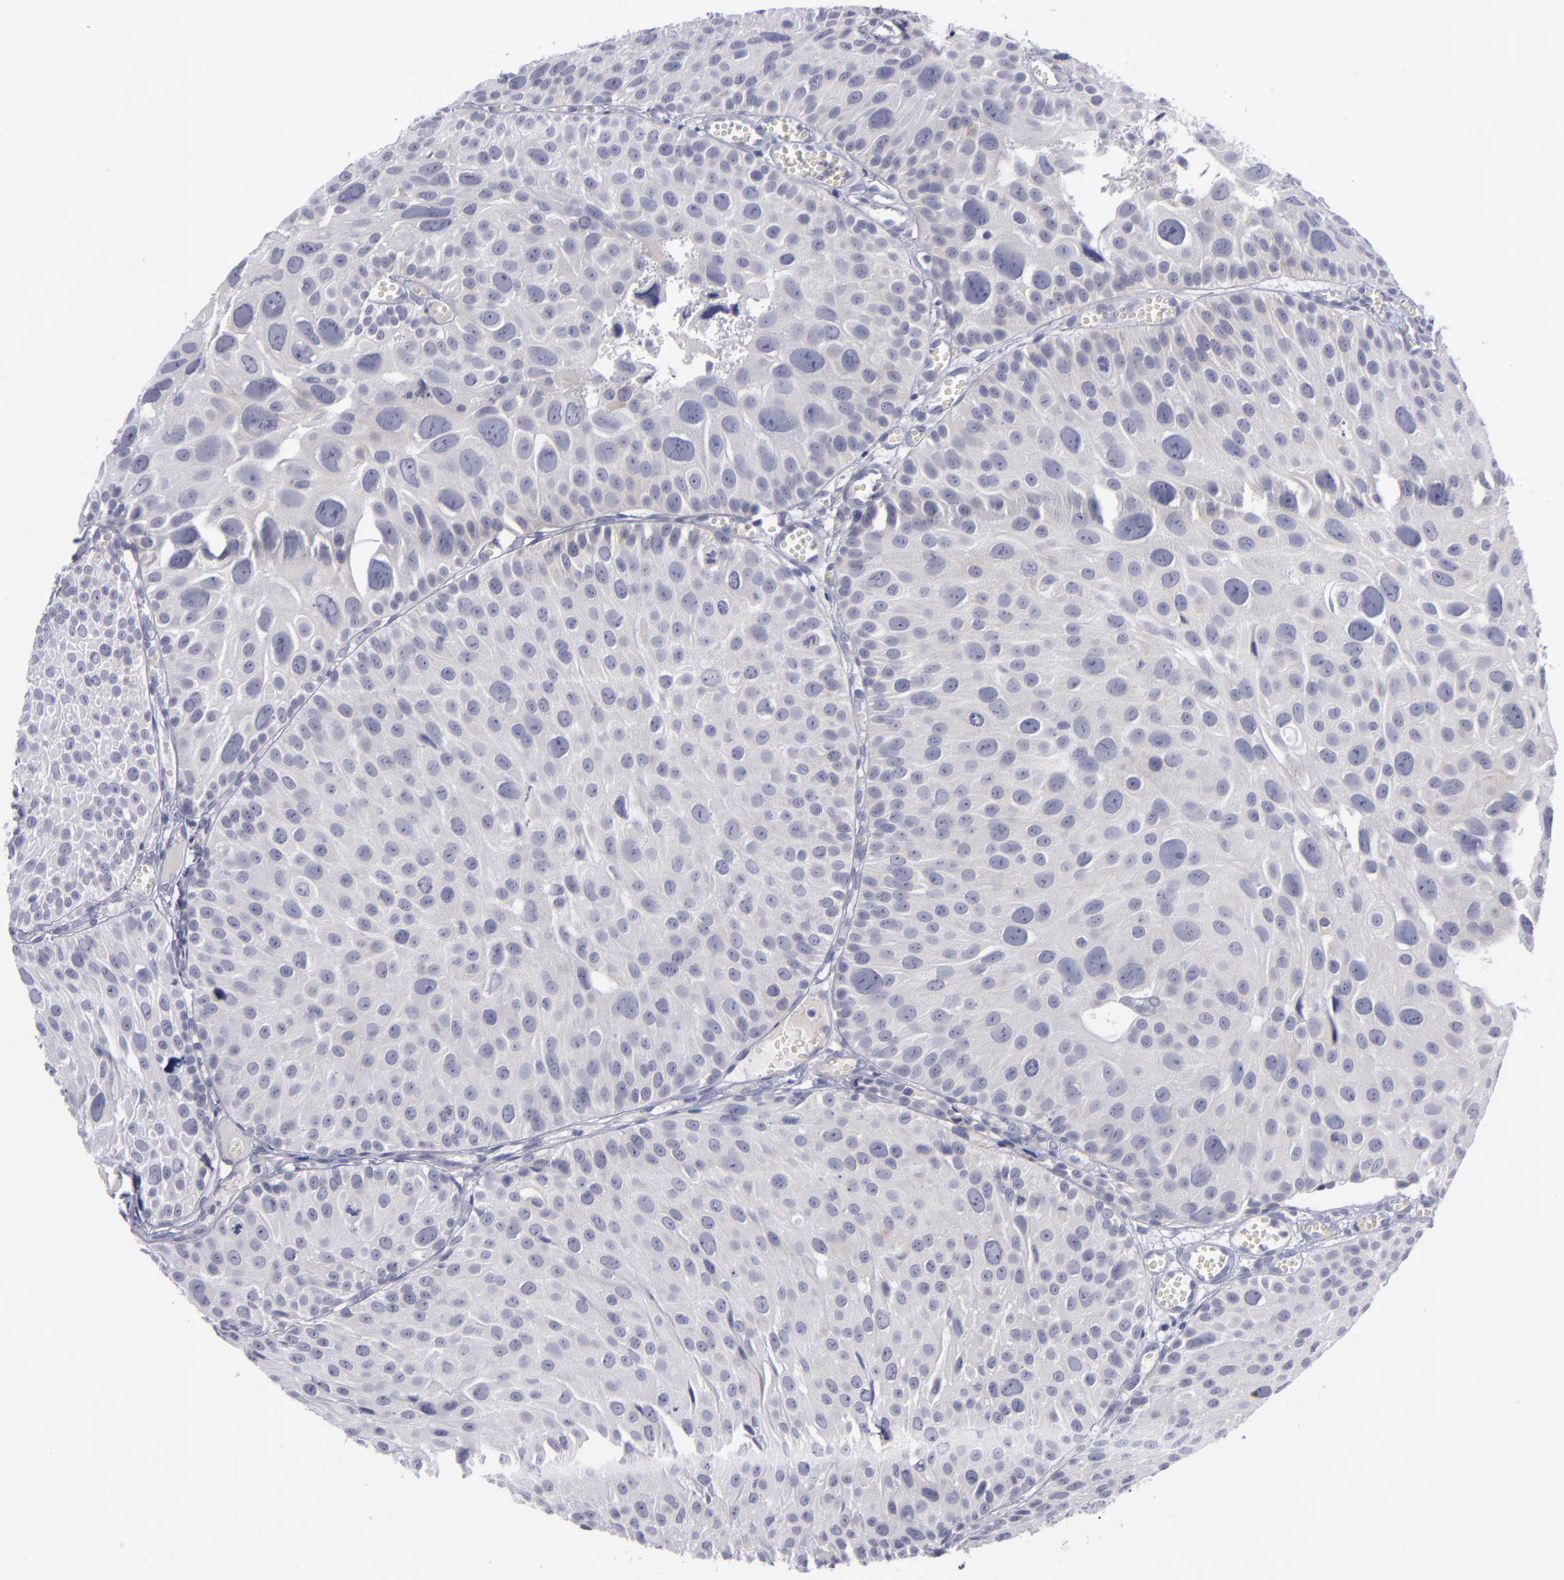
{"staining": {"intensity": "negative", "quantity": "none", "location": "none"}, "tissue": "urothelial cancer", "cell_type": "Tumor cells", "image_type": "cancer", "snomed": [{"axis": "morphology", "description": "Urothelial carcinoma, High grade"}, {"axis": "topography", "description": "Urinary bladder"}], "caption": "Immunohistochemistry of urothelial cancer demonstrates no positivity in tumor cells.", "gene": "ITGB4", "patient": {"sex": "female", "age": 78}}